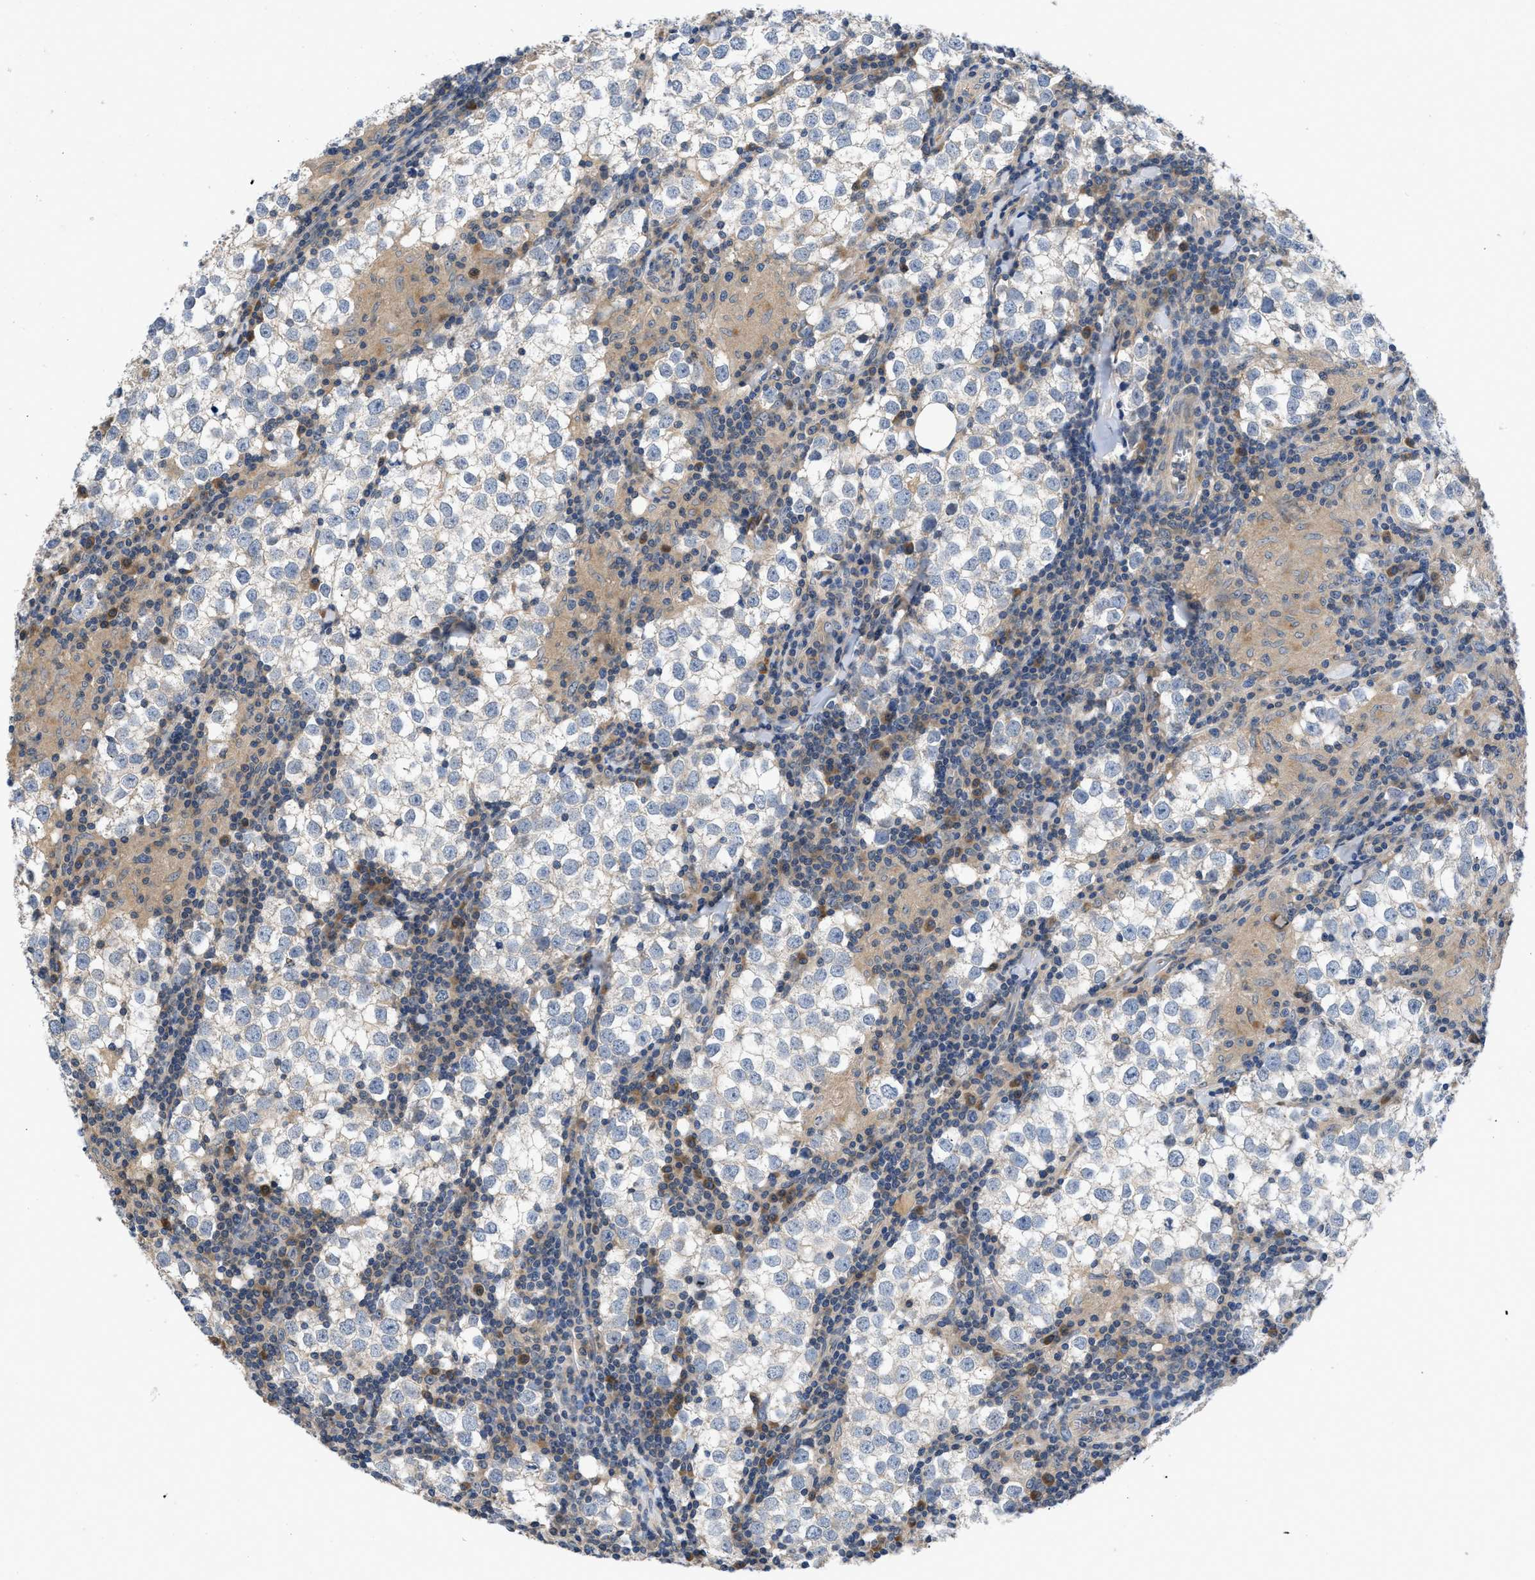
{"staining": {"intensity": "negative", "quantity": "none", "location": "none"}, "tissue": "testis cancer", "cell_type": "Tumor cells", "image_type": "cancer", "snomed": [{"axis": "morphology", "description": "Seminoma, NOS"}, {"axis": "morphology", "description": "Carcinoma, Embryonal, NOS"}, {"axis": "topography", "description": "Testis"}], "caption": "High power microscopy image of an immunohistochemistry image of testis cancer, revealing no significant expression in tumor cells. (Stains: DAB (3,3'-diaminobenzidine) immunohistochemistry (IHC) with hematoxylin counter stain, Microscopy: brightfield microscopy at high magnification).", "gene": "VPS4A", "patient": {"sex": "male", "age": 36}}